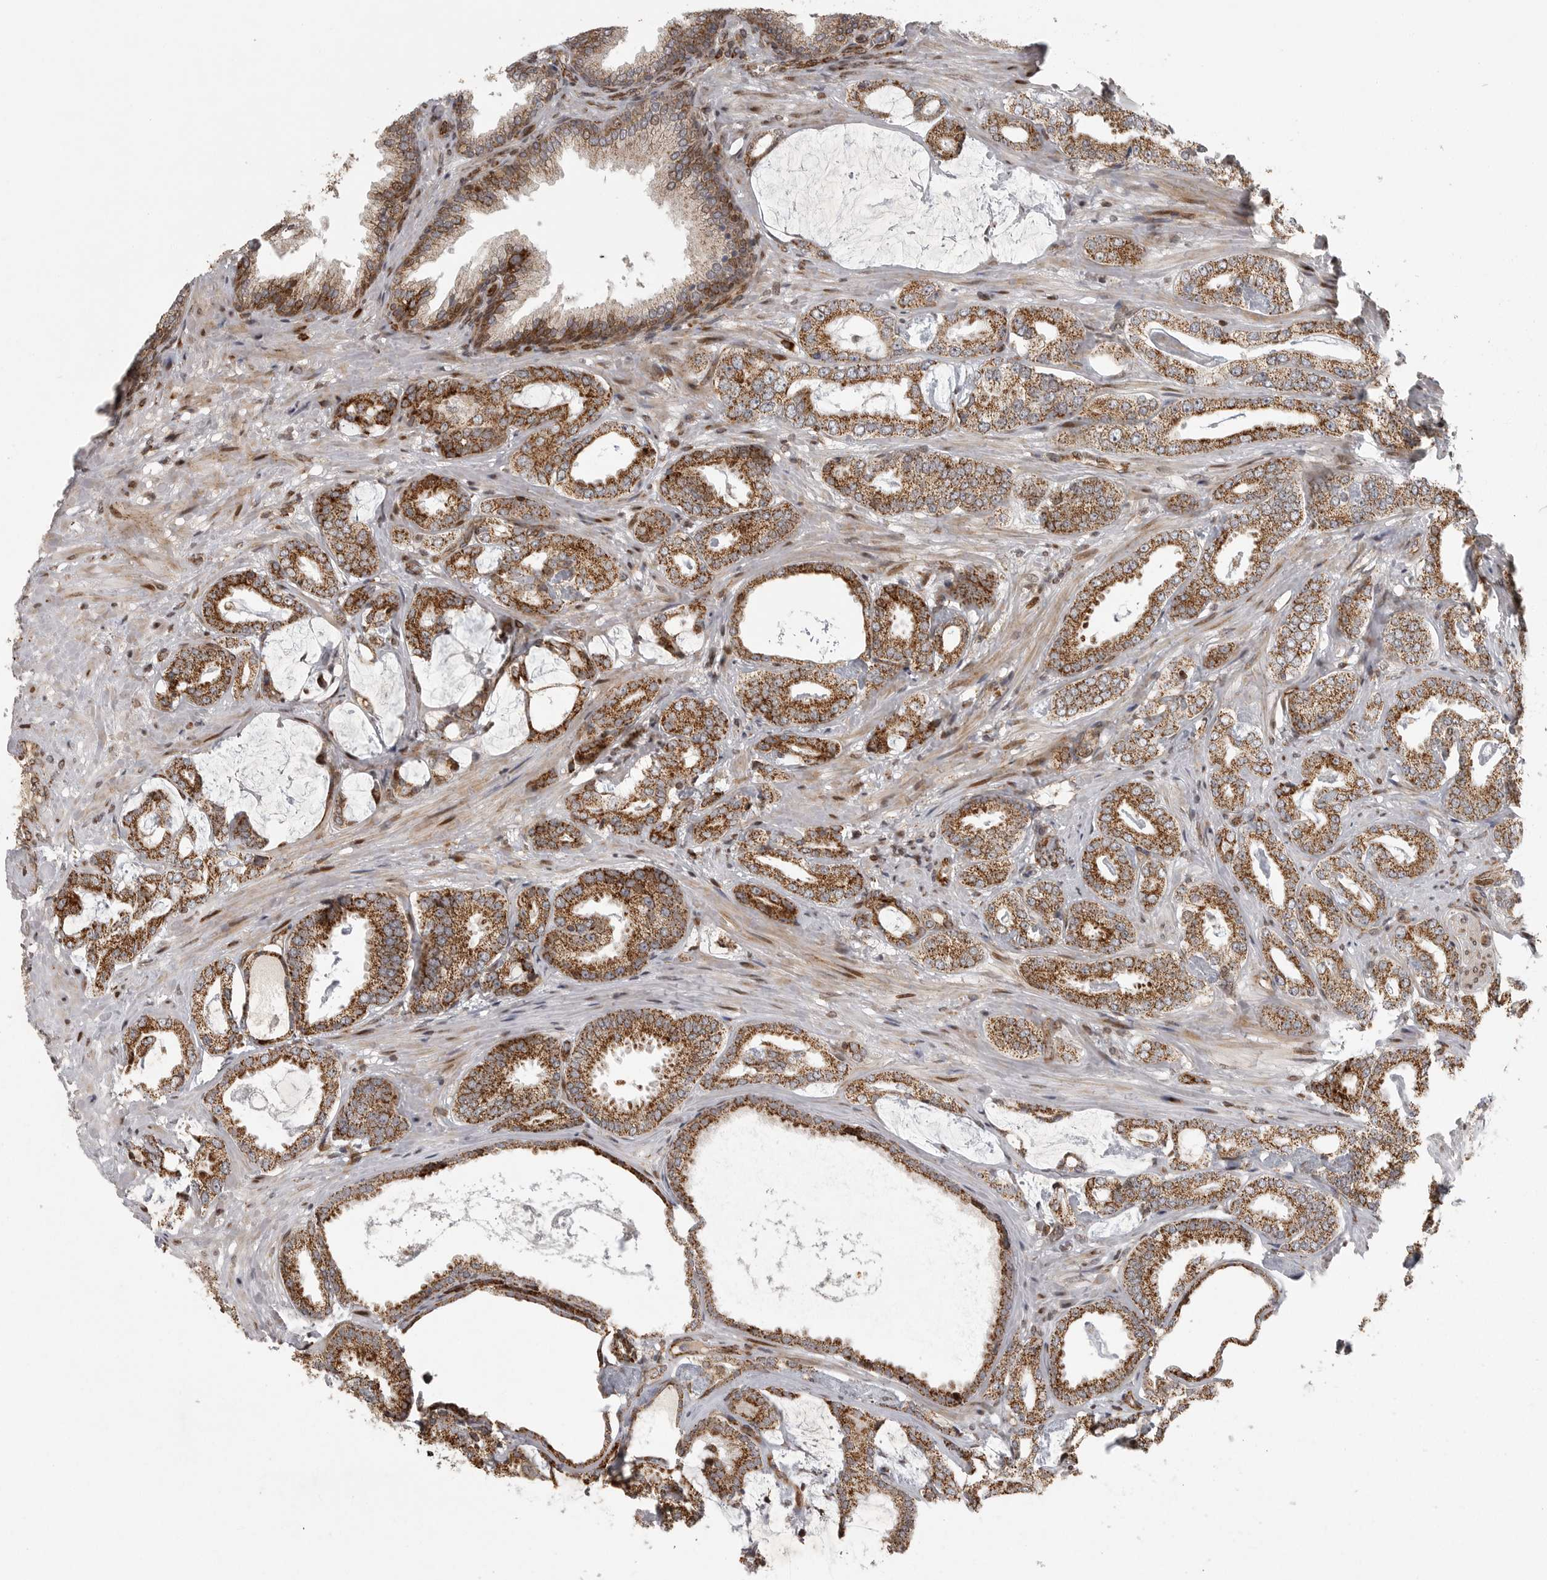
{"staining": {"intensity": "strong", "quantity": ">75%", "location": "cytoplasmic/membranous"}, "tissue": "prostate cancer", "cell_type": "Tumor cells", "image_type": "cancer", "snomed": [{"axis": "morphology", "description": "Adenocarcinoma, Low grade"}, {"axis": "topography", "description": "Prostate"}], "caption": "Immunohistochemical staining of human prostate cancer shows high levels of strong cytoplasmic/membranous positivity in about >75% of tumor cells. (DAB (3,3'-diaminobenzidine) IHC with brightfield microscopy, high magnification).", "gene": "NARS2", "patient": {"sex": "male", "age": 71}}